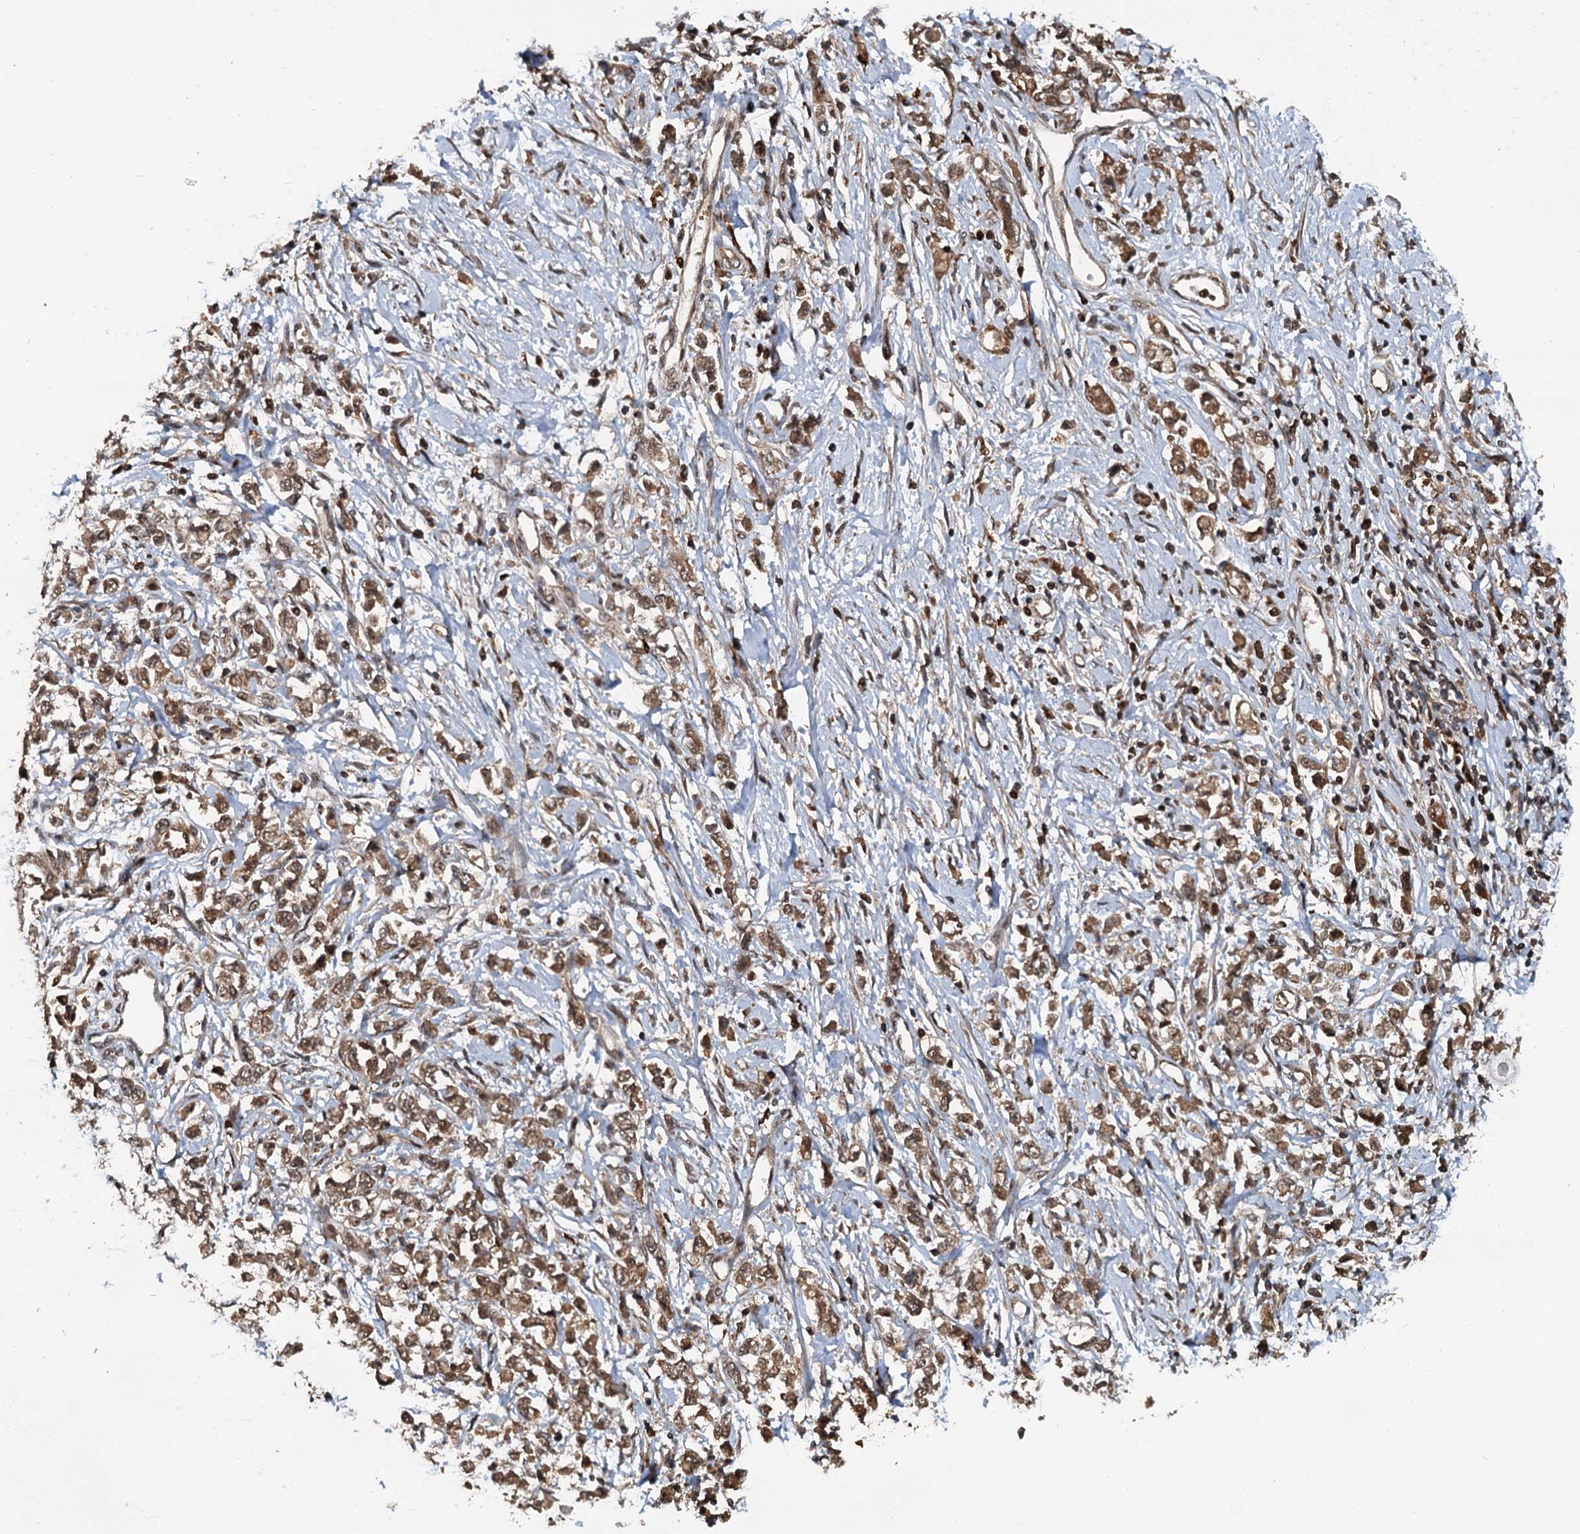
{"staining": {"intensity": "moderate", "quantity": ">75%", "location": "cytoplasmic/membranous"}, "tissue": "stomach cancer", "cell_type": "Tumor cells", "image_type": "cancer", "snomed": [{"axis": "morphology", "description": "Adenocarcinoma, NOS"}, {"axis": "topography", "description": "Stomach"}], "caption": "An IHC micrograph of tumor tissue is shown. Protein staining in brown shows moderate cytoplasmic/membranous positivity in stomach adenocarcinoma within tumor cells.", "gene": "STUB1", "patient": {"sex": "female", "age": 76}}